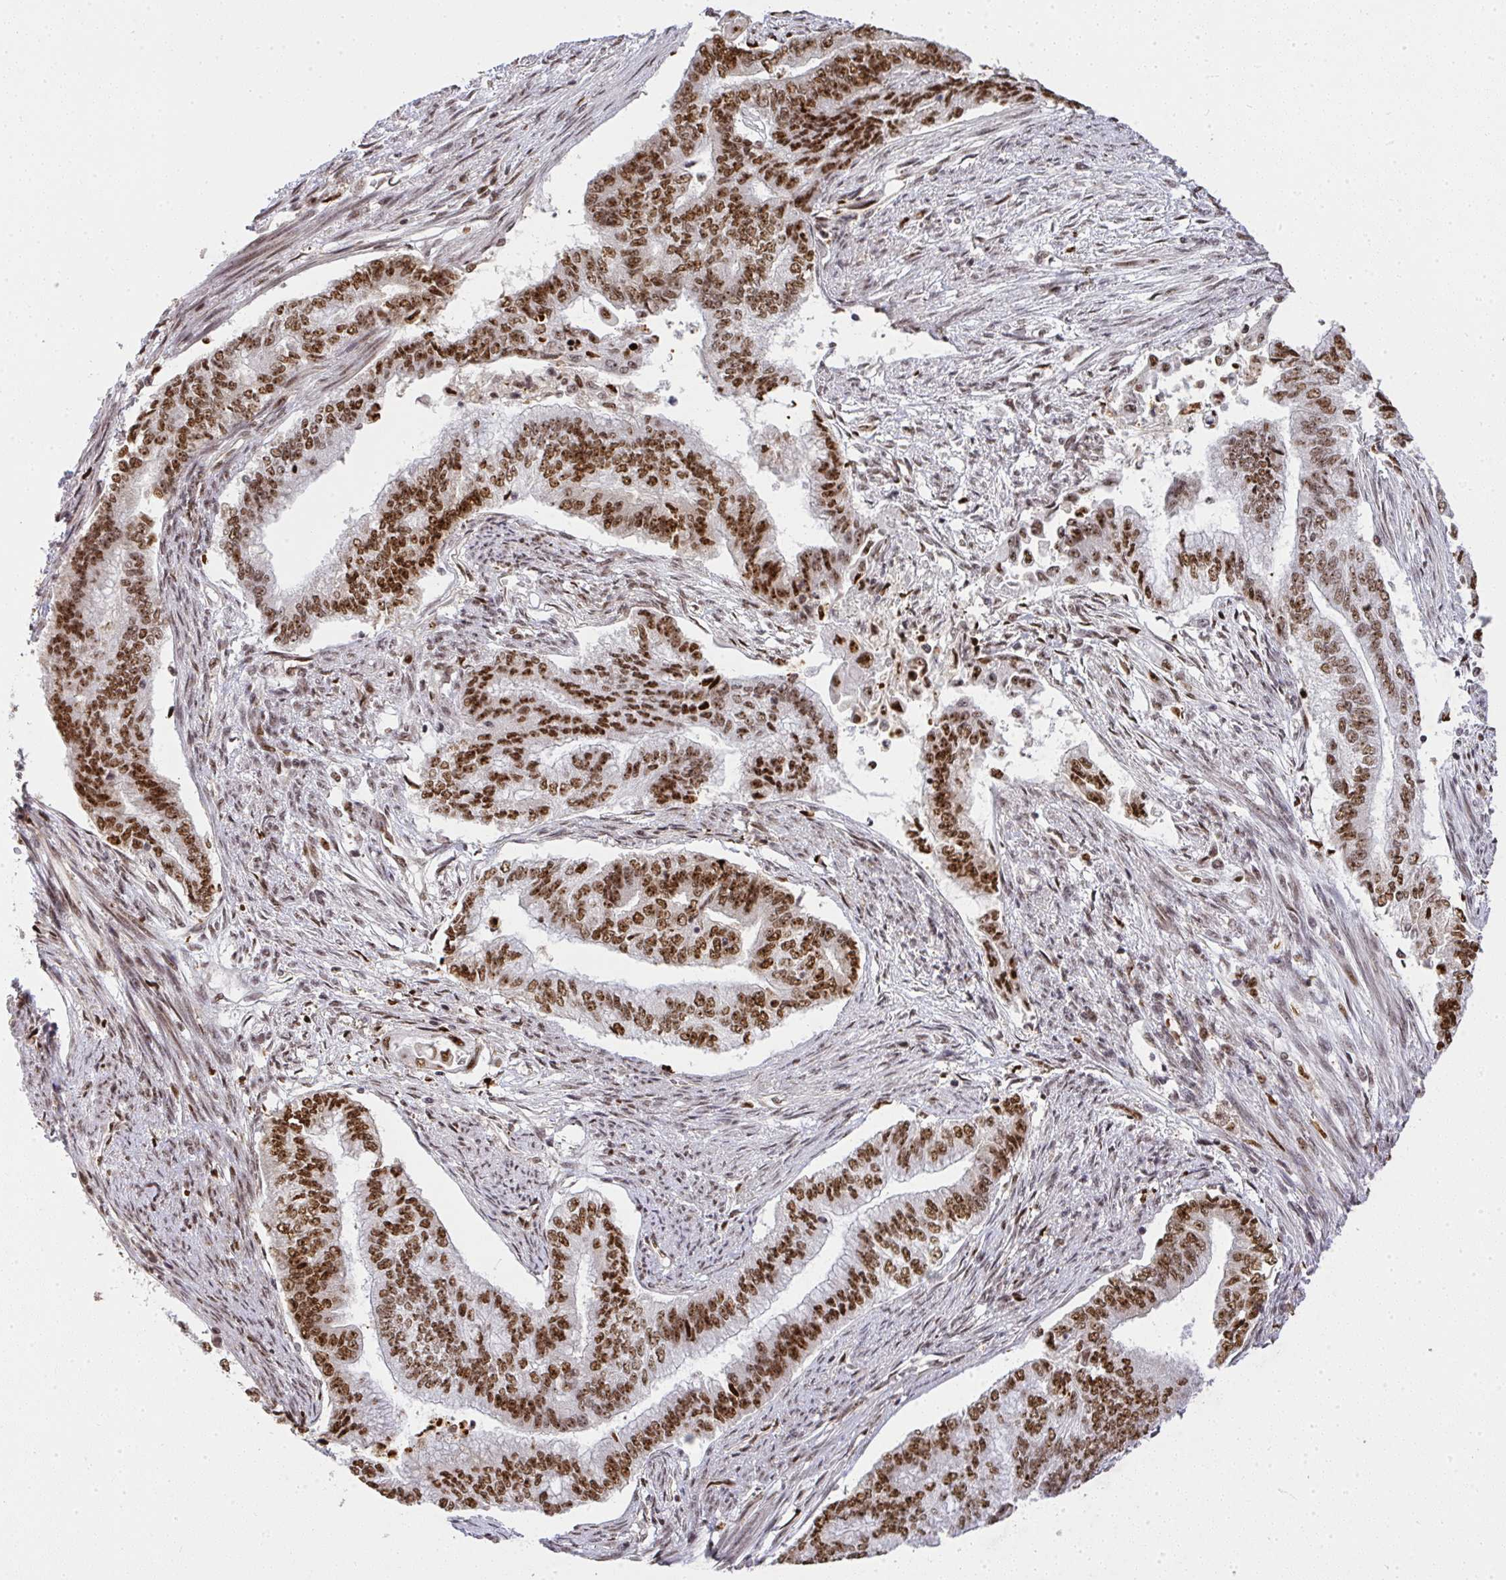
{"staining": {"intensity": "moderate", "quantity": ">75%", "location": "nuclear"}, "tissue": "endometrial cancer", "cell_type": "Tumor cells", "image_type": "cancer", "snomed": [{"axis": "morphology", "description": "Adenocarcinoma, NOS"}, {"axis": "topography", "description": "Endometrium"}], "caption": "Protein analysis of endometrial cancer tissue reveals moderate nuclear staining in approximately >75% of tumor cells. (IHC, brightfield microscopy, high magnification).", "gene": "U2AF1", "patient": {"sex": "female", "age": 65}}